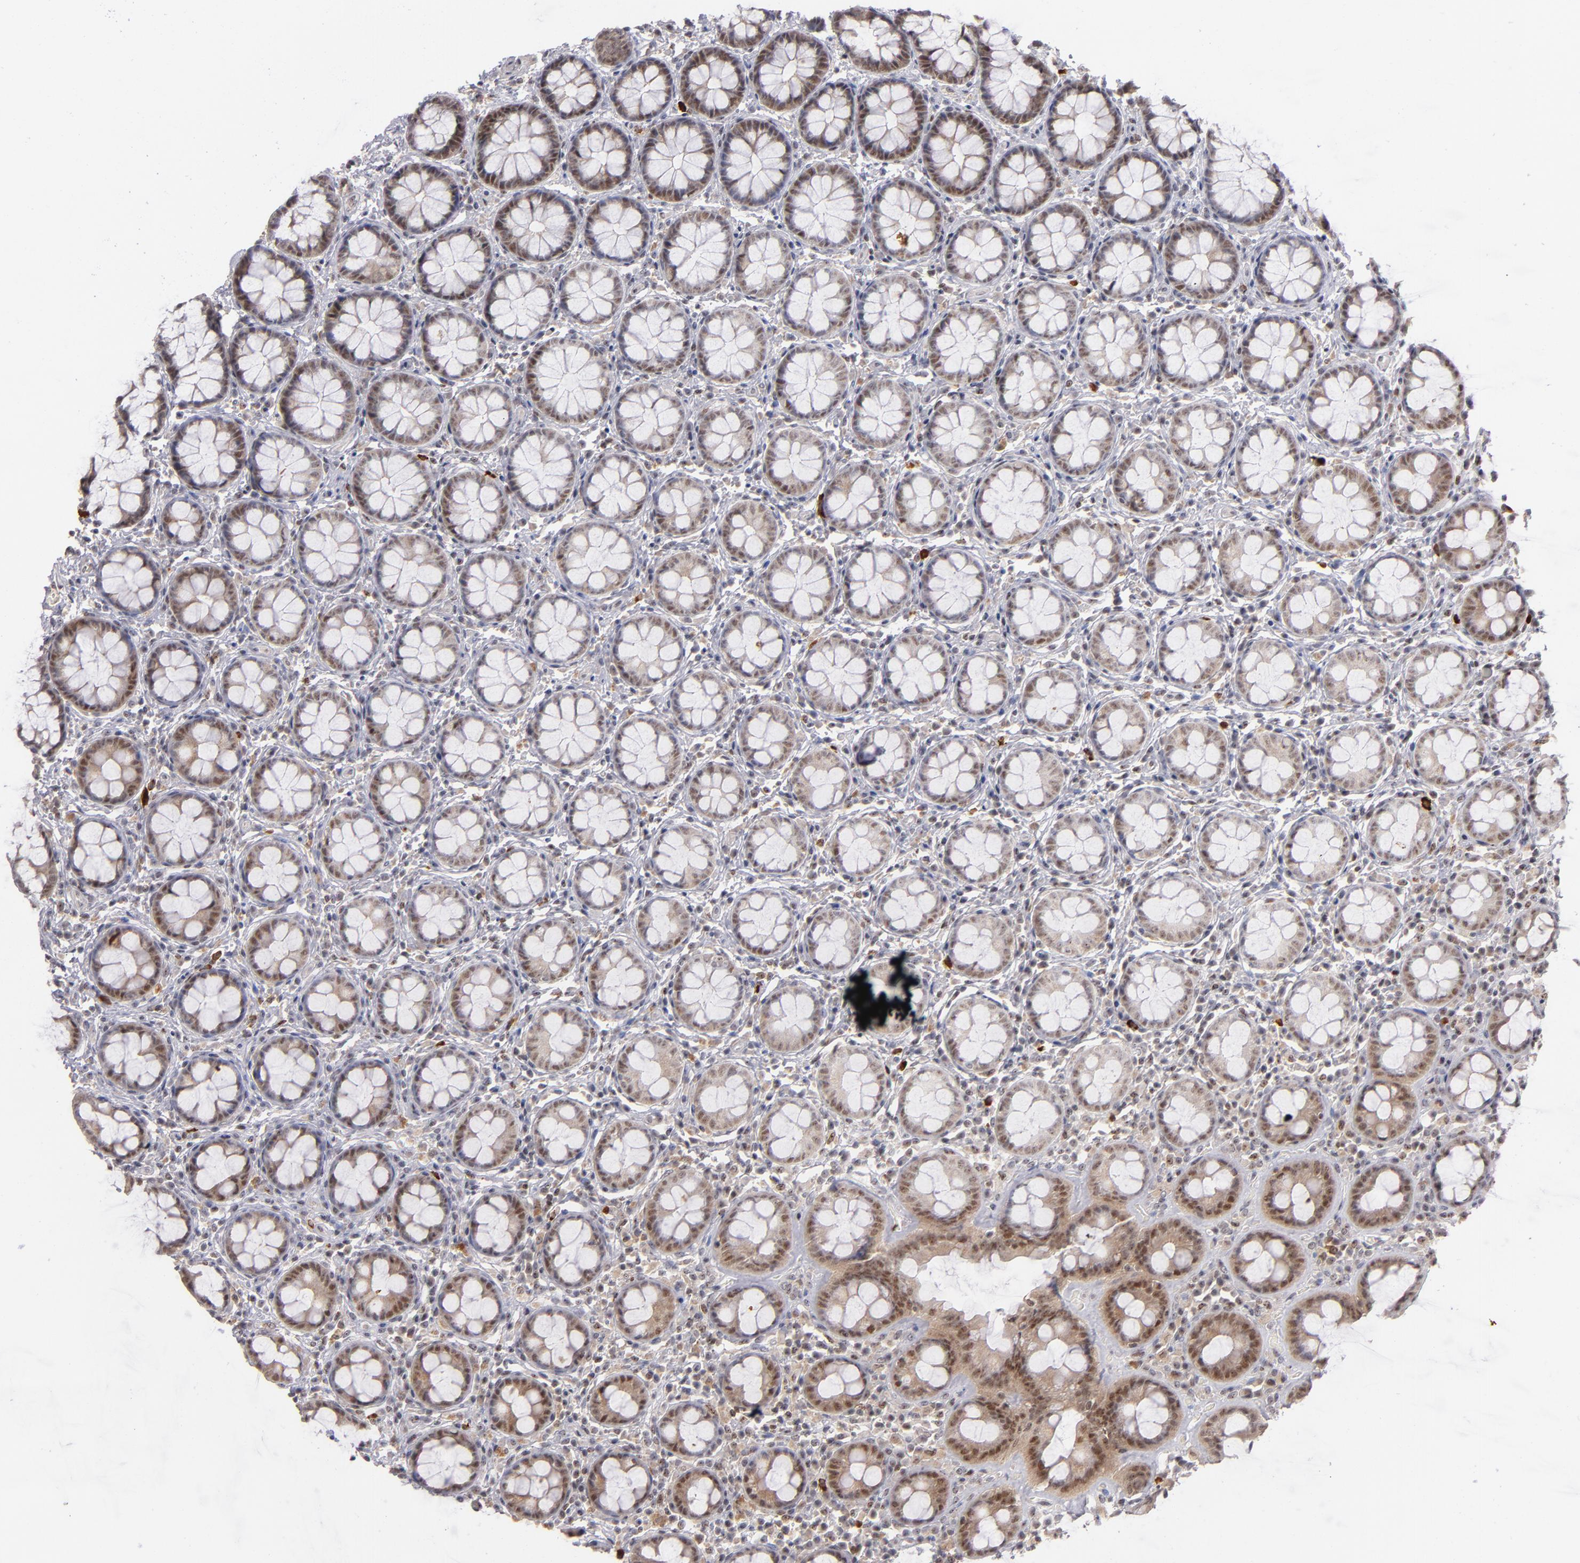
{"staining": {"intensity": "moderate", "quantity": ">75%", "location": "cytoplasmic/membranous,nuclear"}, "tissue": "rectum", "cell_type": "Glandular cells", "image_type": "normal", "snomed": [{"axis": "morphology", "description": "Normal tissue, NOS"}, {"axis": "topography", "description": "Rectum"}], "caption": "Normal rectum shows moderate cytoplasmic/membranous,nuclear expression in approximately >75% of glandular cells The staining was performed using DAB (3,3'-diaminobenzidine) to visualize the protein expression in brown, while the nuclei were stained in blue with hematoxylin (Magnification: 20x)..", "gene": "PCNX4", "patient": {"sex": "male", "age": 92}}